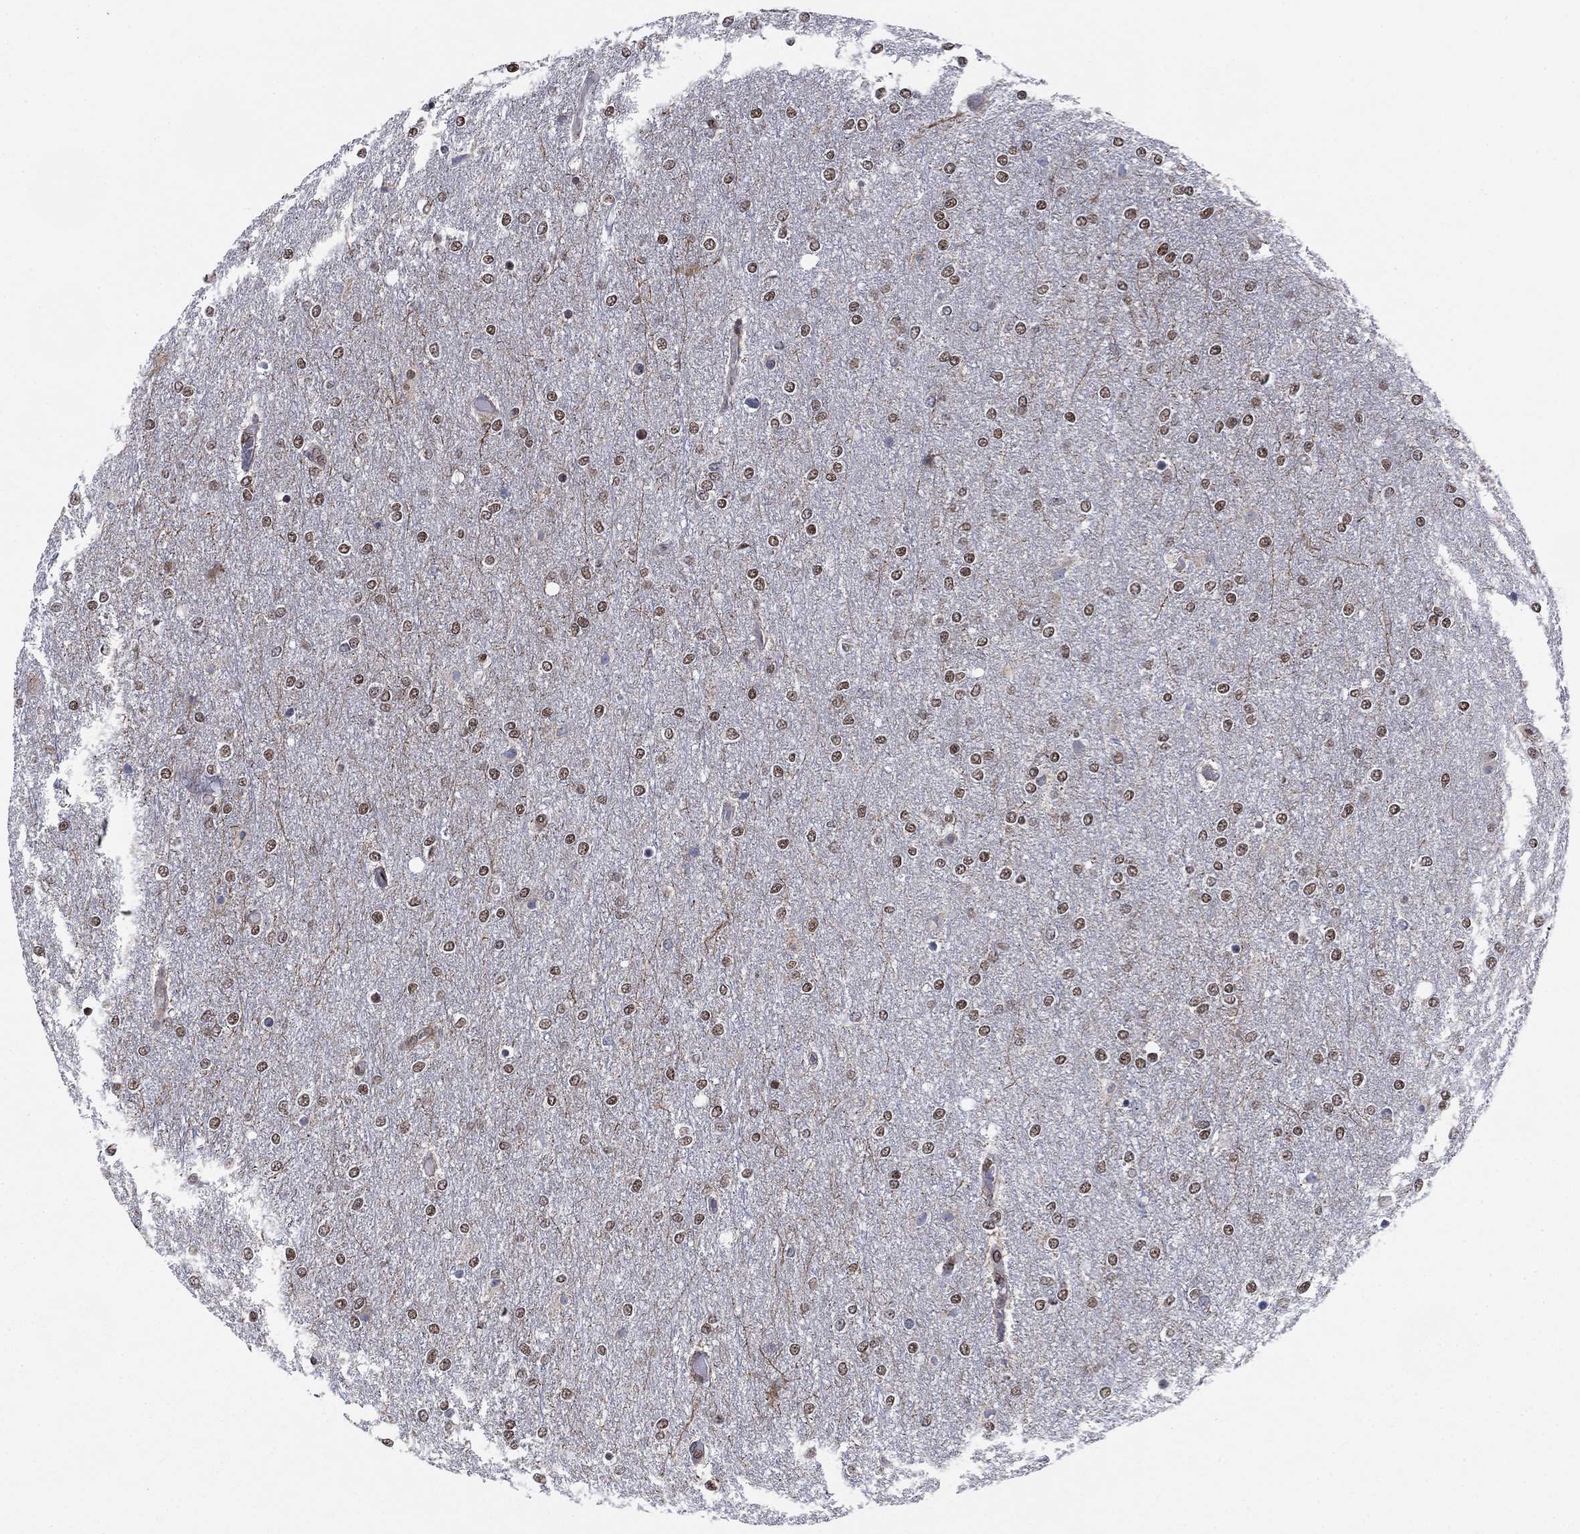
{"staining": {"intensity": "moderate", "quantity": ">75%", "location": "nuclear"}, "tissue": "glioma", "cell_type": "Tumor cells", "image_type": "cancer", "snomed": [{"axis": "morphology", "description": "Glioma, malignant, High grade"}, {"axis": "topography", "description": "Brain"}], "caption": "IHC image of neoplastic tissue: human malignant glioma (high-grade) stained using immunohistochemistry demonstrates medium levels of moderate protein expression localized specifically in the nuclear of tumor cells, appearing as a nuclear brown color.", "gene": "N4BP2", "patient": {"sex": "female", "age": 61}}